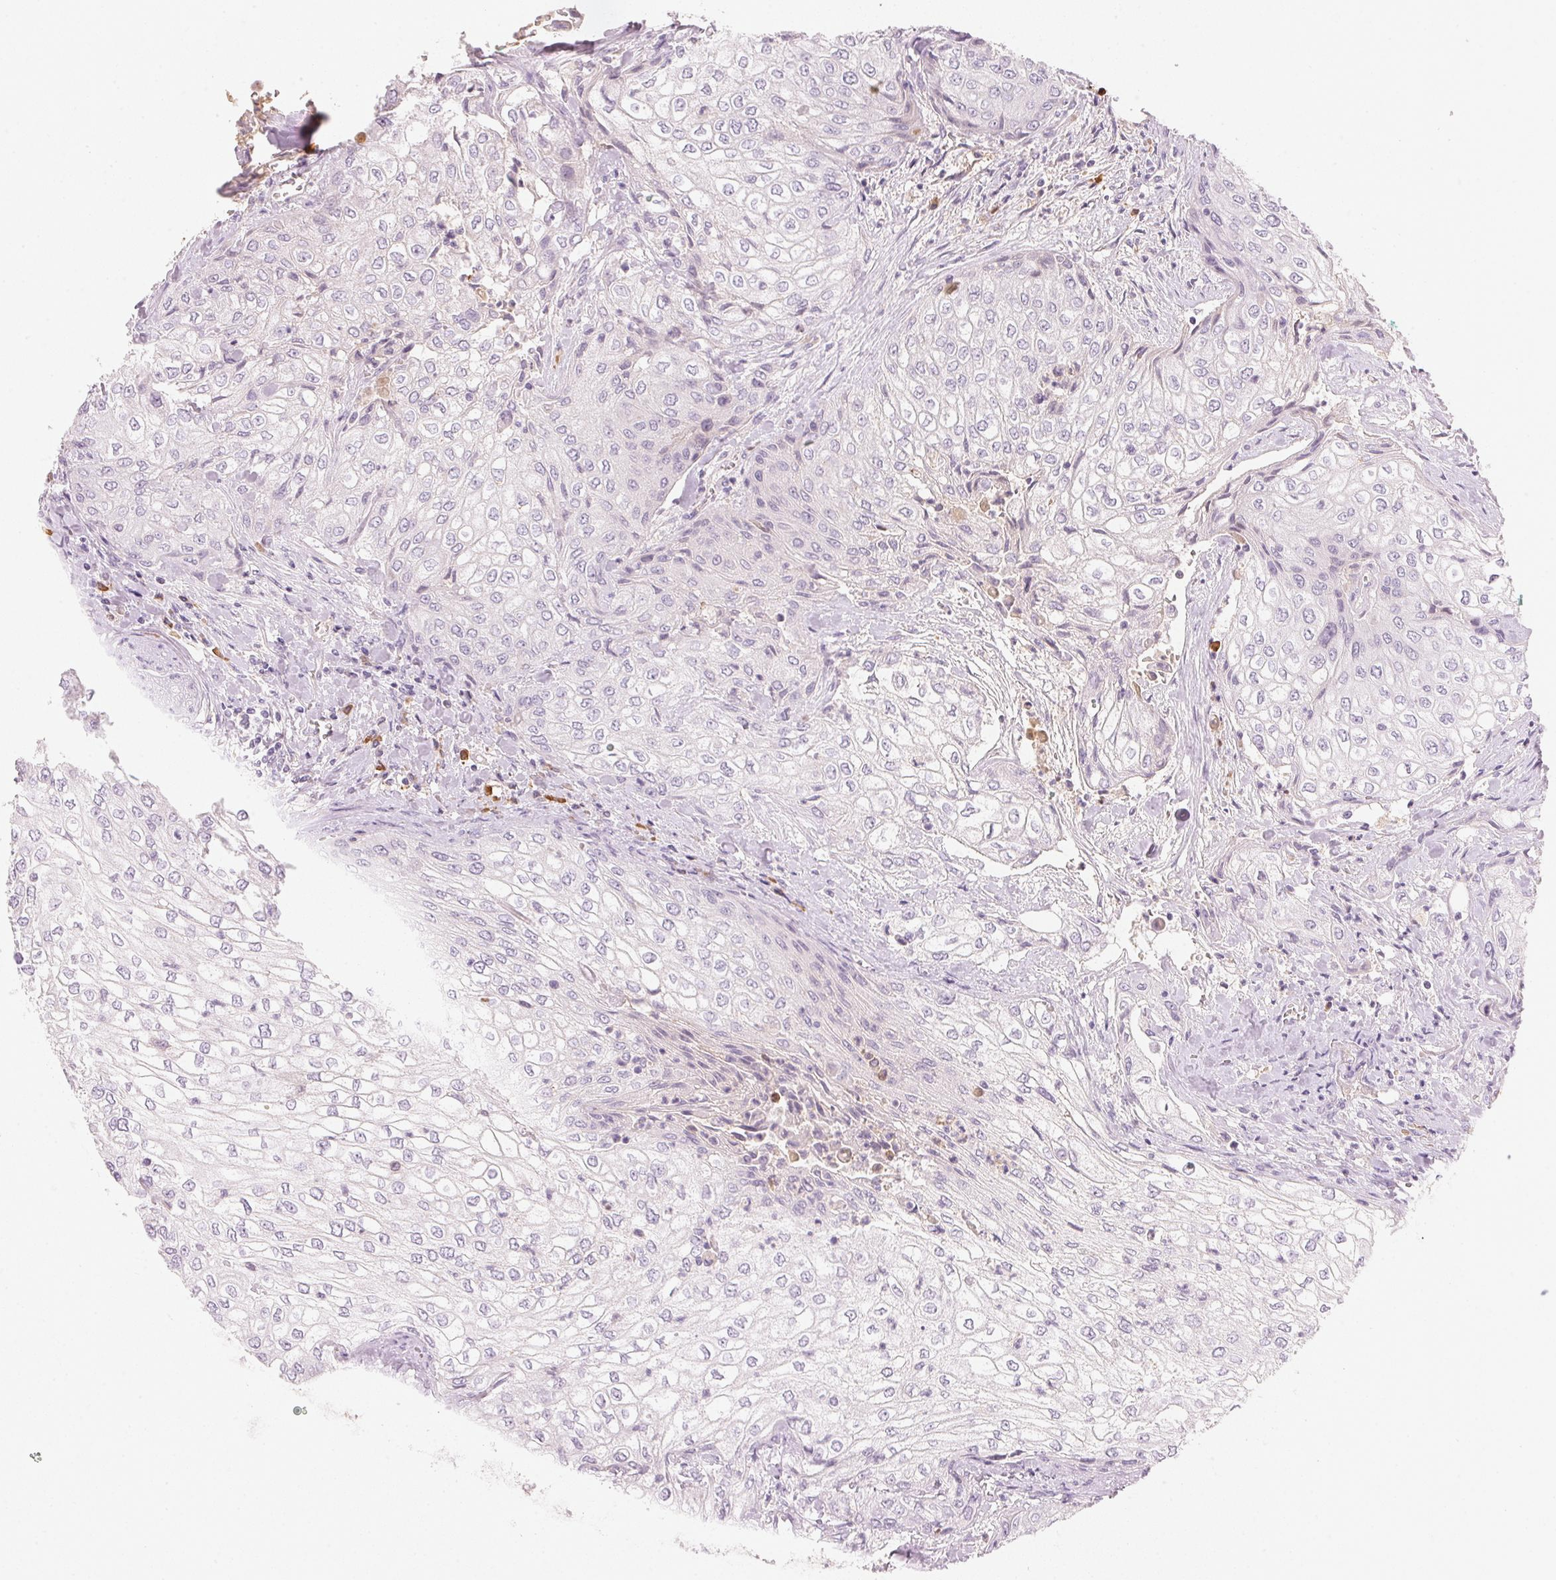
{"staining": {"intensity": "negative", "quantity": "none", "location": "none"}, "tissue": "urothelial cancer", "cell_type": "Tumor cells", "image_type": "cancer", "snomed": [{"axis": "morphology", "description": "Urothelial carcinoma, High grade"}, {"axis": "topography", "description": "Urinary bladder"}], "caption": "An immunohistochemistry (IHC) image of high-grade urothelial carcinoma is shown. There is no staining in tumor cells of high-grade urothelial carcinoma.", "gene": "RMDN2", "patient": {"sex": "male", "age": 62}}